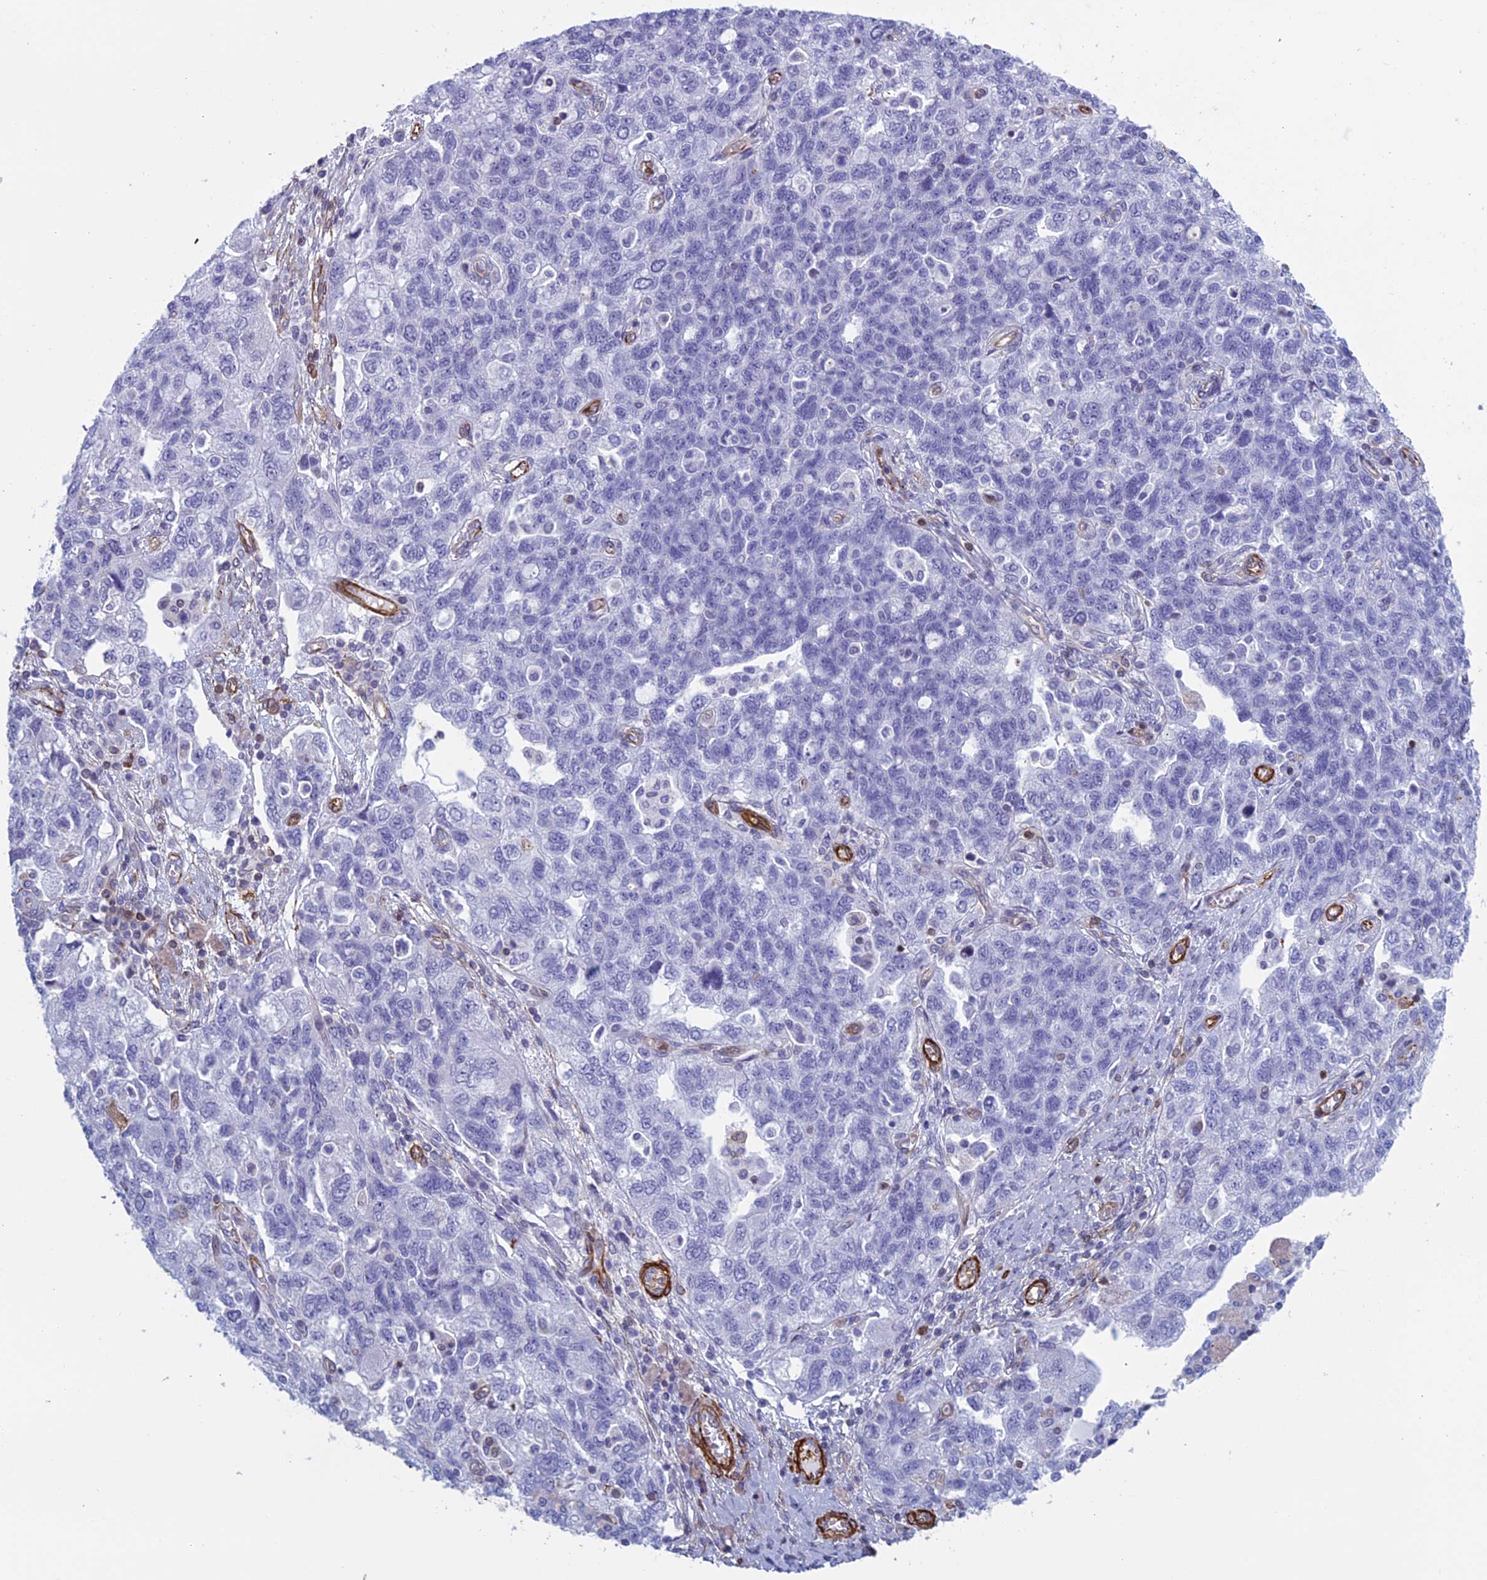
{"staining": {"intensity": "negative", "quantity": "none", "location": "none"}, "tissue": "ovarian cancer", "cell_type": "Tumor cells", "image_type": "cancer", "snomed": [{"axis": "morphology", "description": "Carcinoma, NOS"}, {"axis": "morphology", "description": "Cystadenocarcinoma, serous, NOS"}, {"axis": "topography", "description": "Ovary"}], "caption": "The histopathology image reveals no significant expression in tumor cells of ovarian cancer (carcinoma).", "gene": "ANGPTL2", "patient": {"sex": "female", "age": 69}}